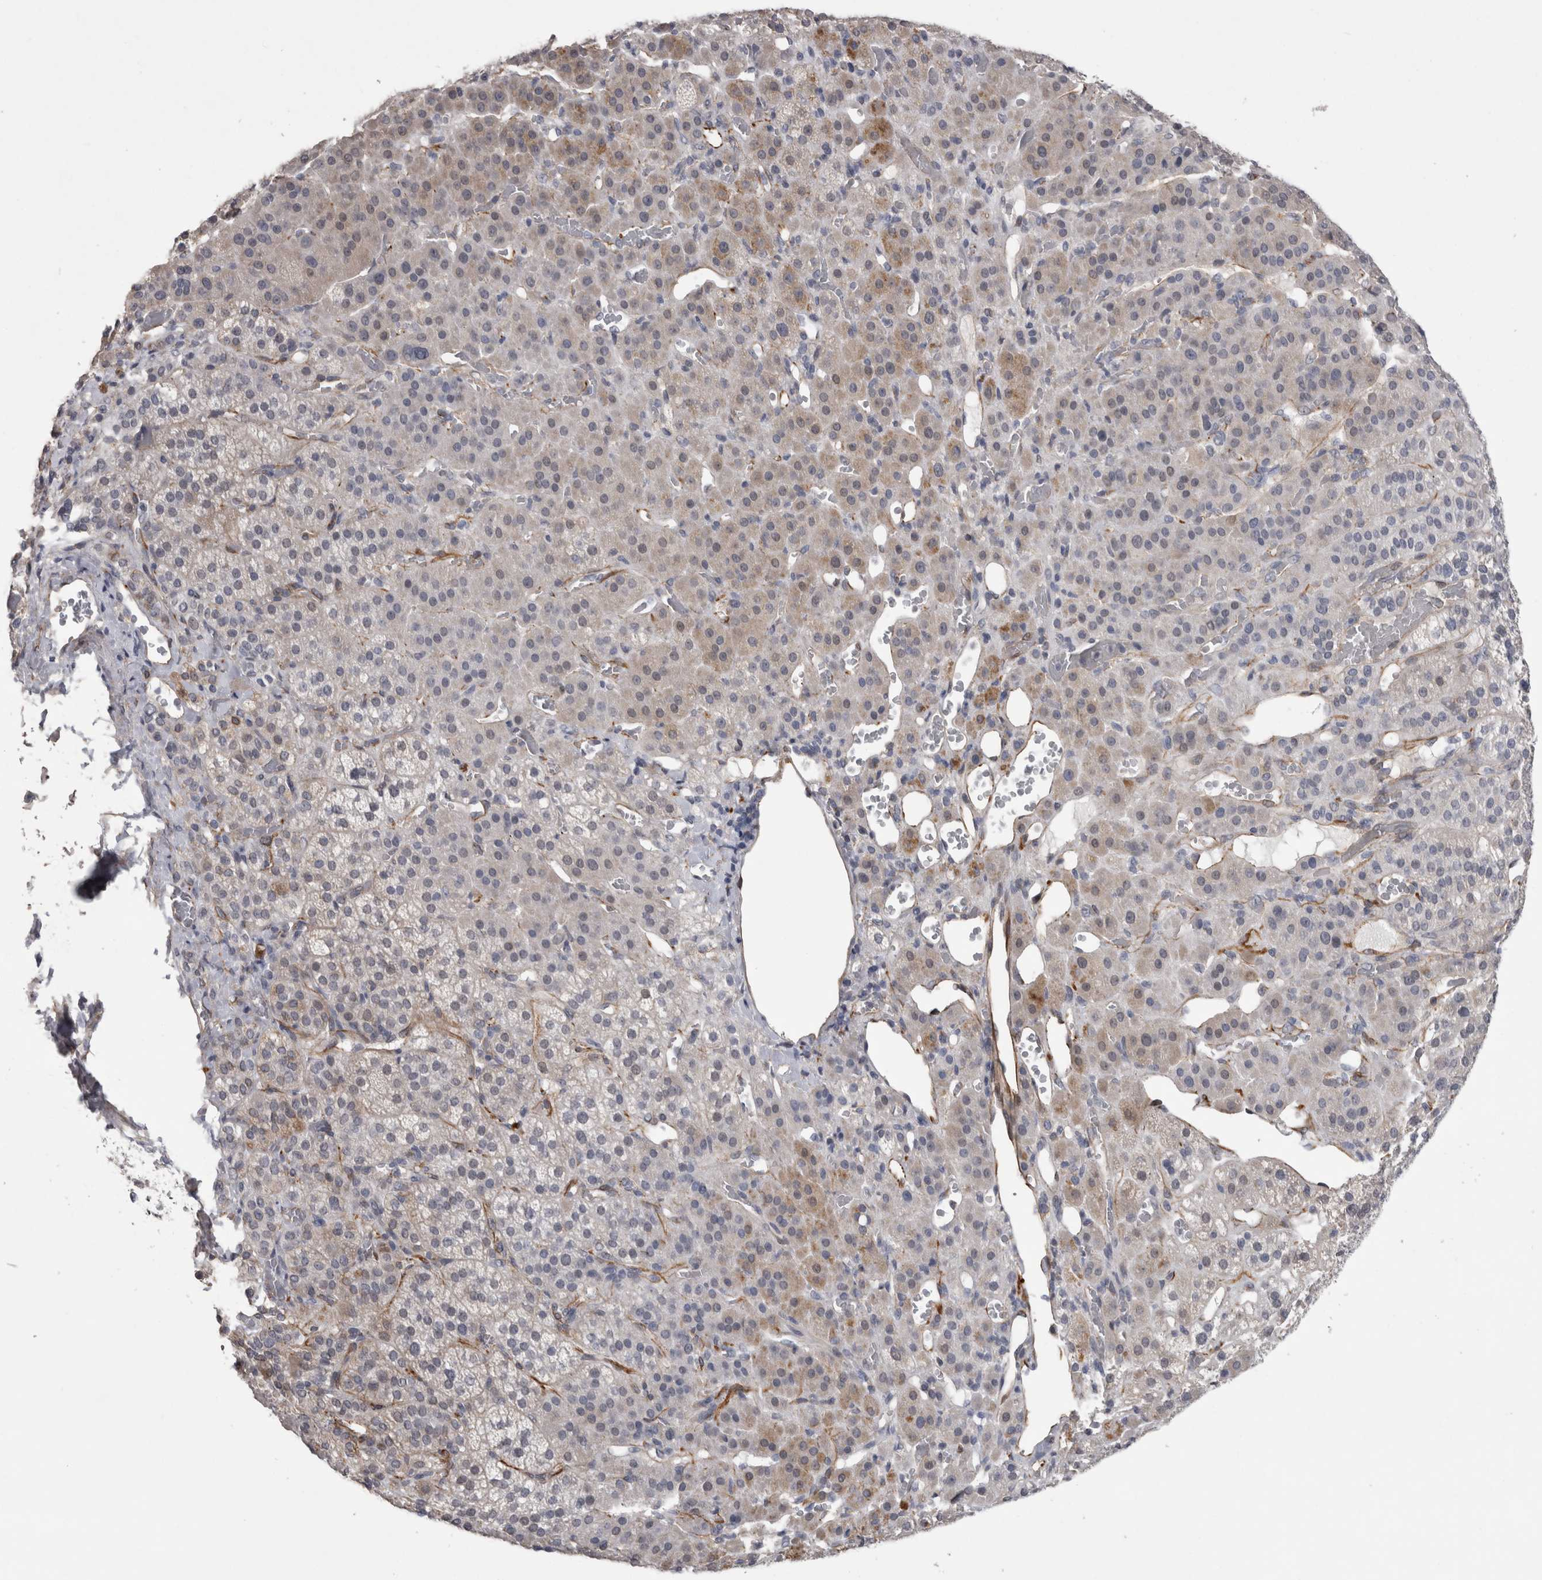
{"staining": {"intensity": "moderate", "quantity": "<25%", "location": "cytoplasmic/membranous"}, "tissue": "adrenal gland", "cell_type": "Glandular cells", "image_type": "normal", "snomed": [{"axis": "morphology", "description": "Normal tissue, NOS"}, {"axis": "topography", "description": "Adrenal gland"}], "caption": "This histopathology image shows normal adrenal gland stained with immunohistochemistry (IHC) to label a protein in brown. The cytoplasmic/membranous of glandular cells show moderate positivity for the protein. Nuclei are counter-stained blue.", "gene": "ACOT7", "patient": {"sex": "male", "age": 57}}